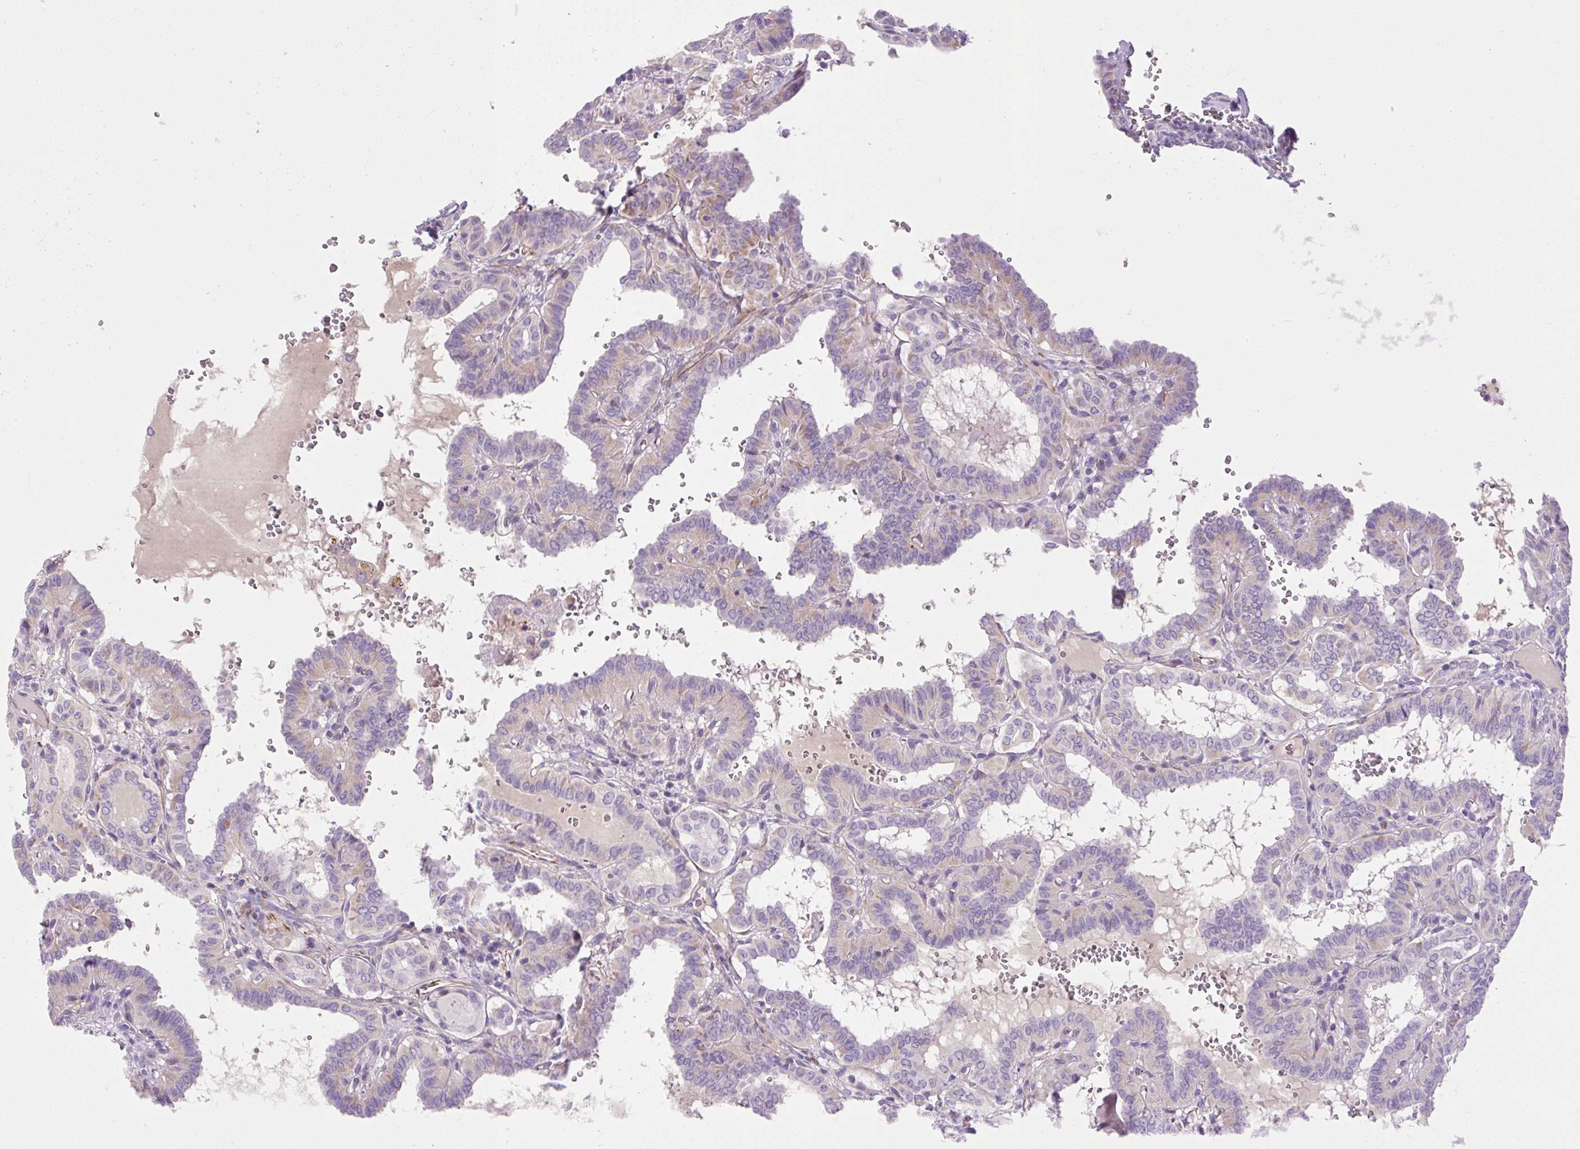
{"staining": {"intensity": "weak", "quantity": "<25%", "location": "cytoplasmic/membranous"}, "tissue": "thyroid cancer", "cell_type": "Tumor cells", "image_type": "cancer", "snomed": [{"axis": "morphology", "description": "Papillary adenocarcinoma, NOS"}, {"axis": "topography", "description": "Thyroid gland"}], "caption": "A histopathology image of thyroid cancer (papillary adenocarcinoma) stained for a protein exhibits no brown staining in tumor cells.", "gene": "VWA7", "patient": {"sex": "female", "age": 21}}